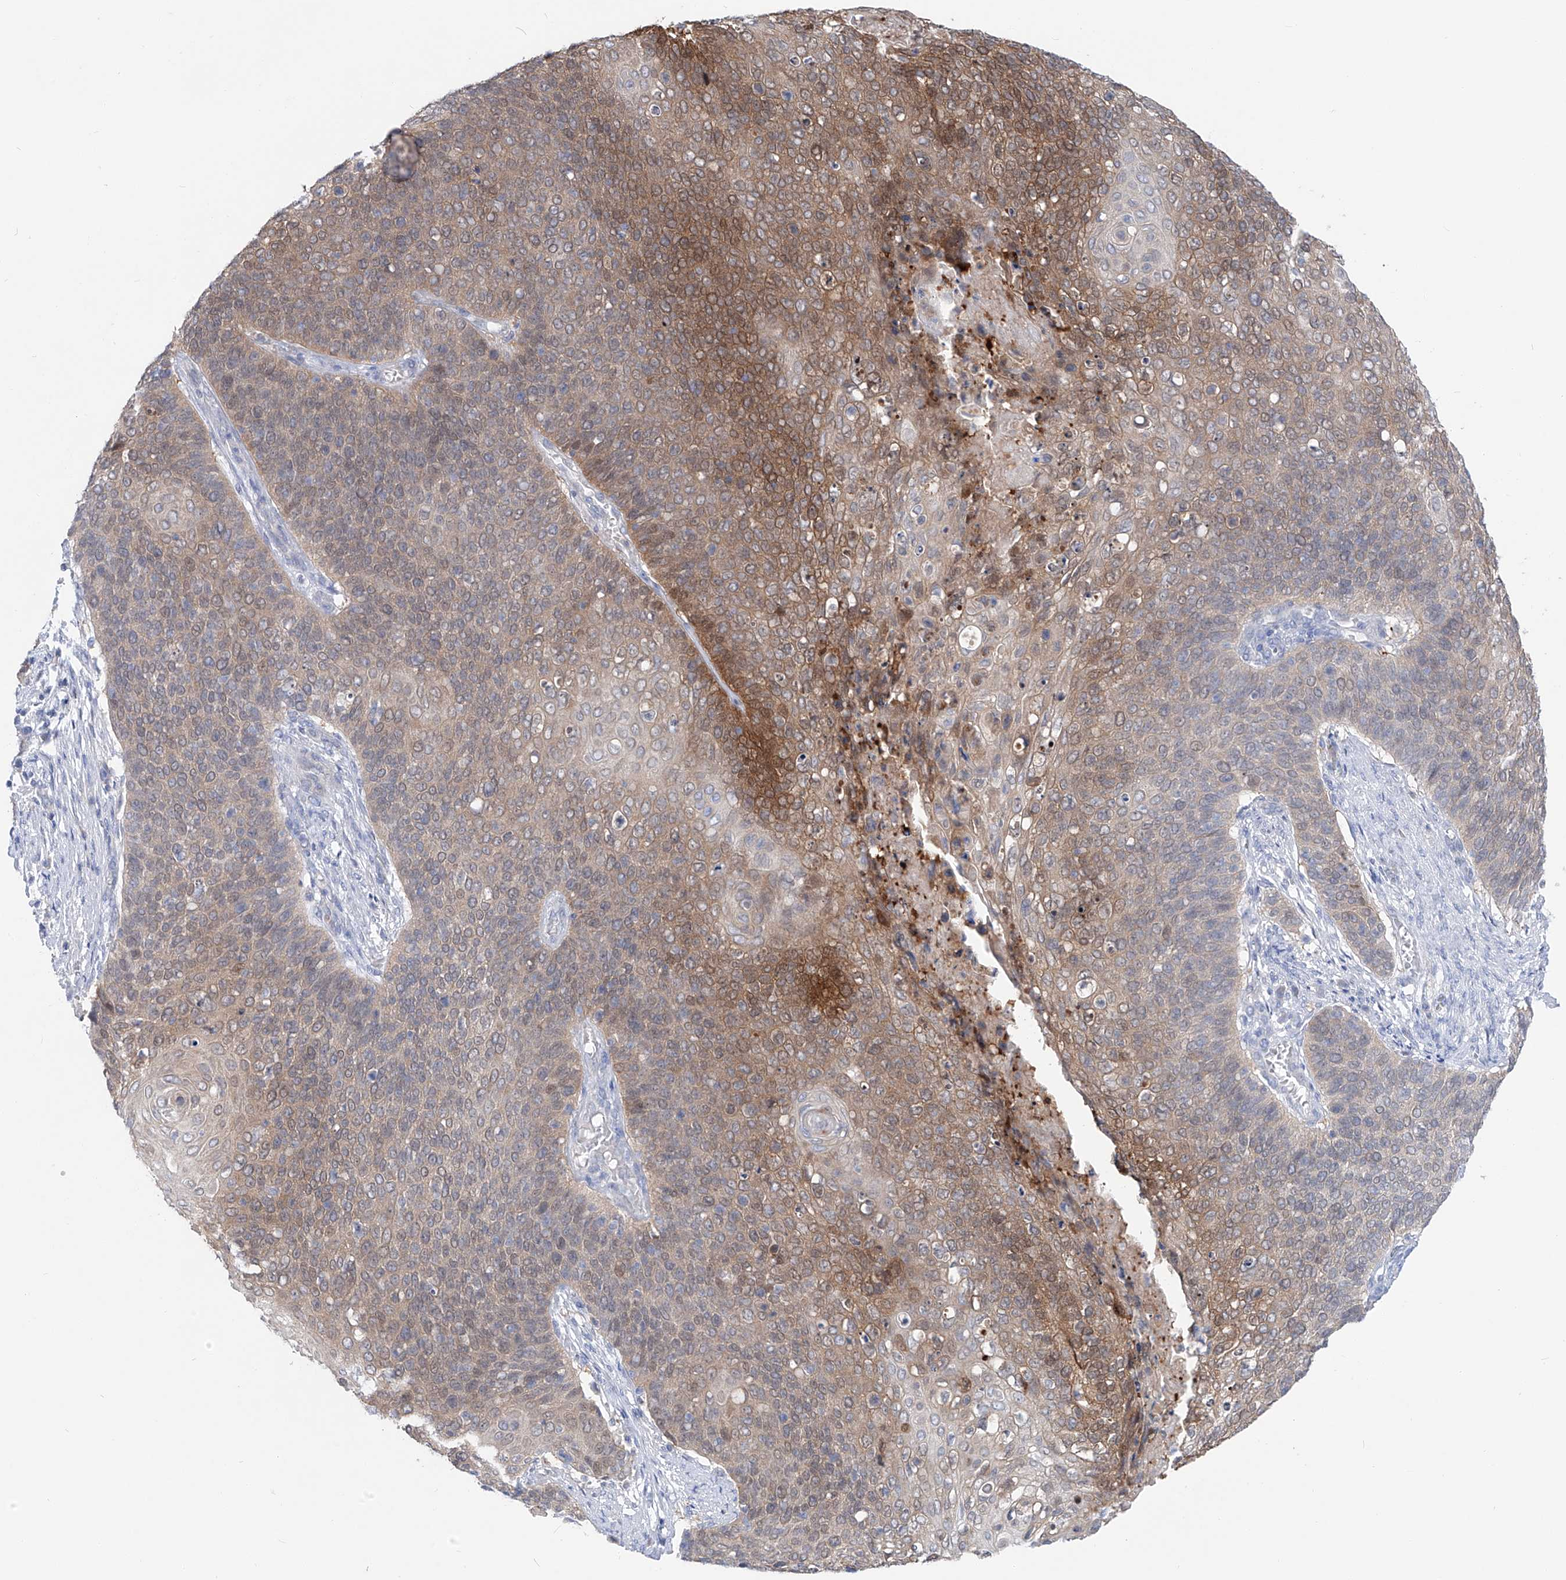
{"staining": {"intensity": "moderate", "quantity": "25%-75%", "location": "cytoplasmic/membranous"}, "tissue": "cervical cancer", "cell_type": "Tumor cells", "image_type": "cancer", "snomed": [{"axis": "morphology", "description": "Squamous cell carcinoma, NOS"}, {"axis": "topography", "description": "Cervix"}], "caption": "Protein staining demonstrates moderate cytoplasmic/membranous expression in about 25%-75% of tumor cells in squamous cell carcinoma (cervical).", "gene": "UFL1", "patient": {"sex": "female", "age": 39}}